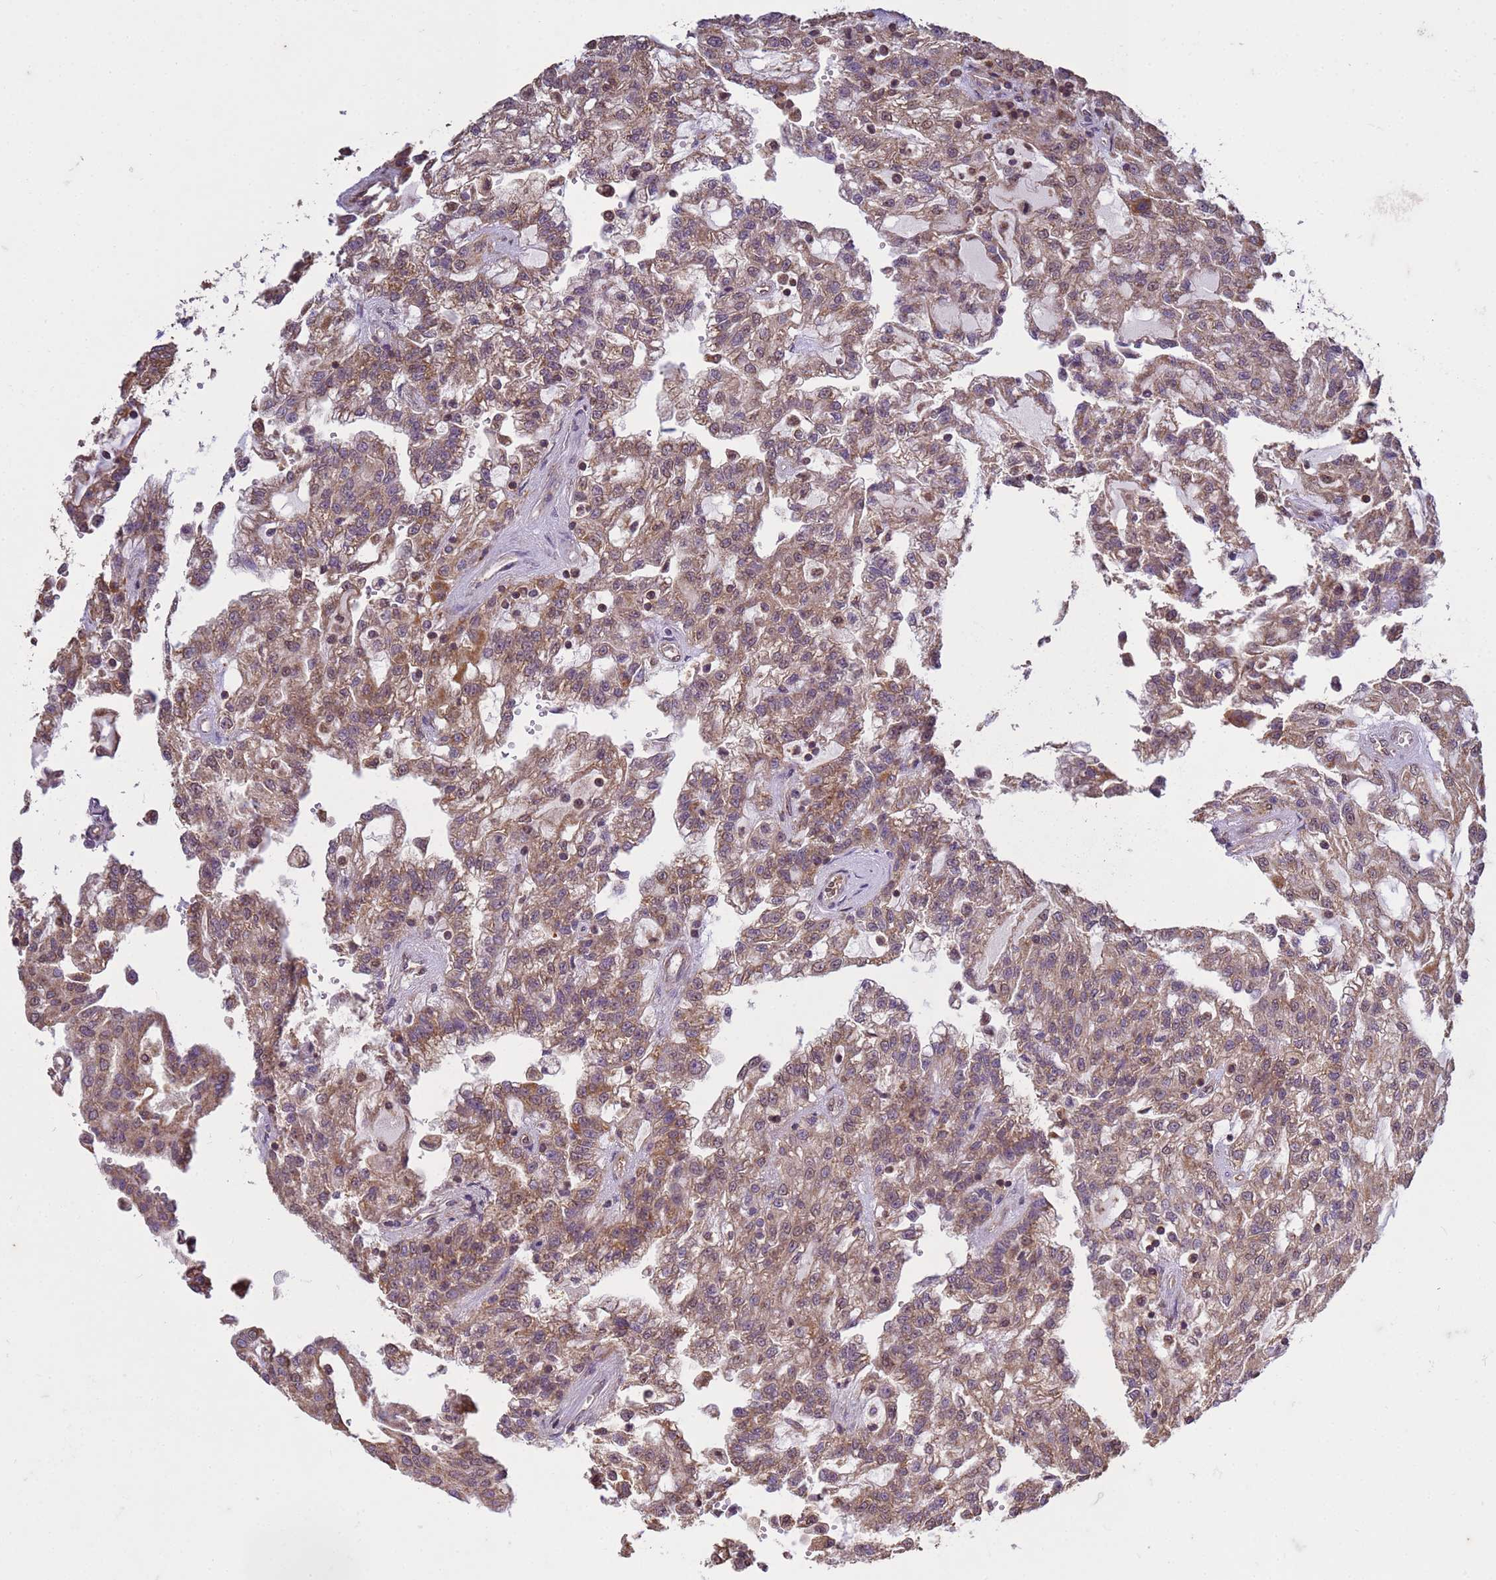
{"staining": {"intensity": "moderate", "quantity": ">75%", "location": "cytoplasmic/membranous"}, "tissue": "renal cancer", "cell_type": "Tumor cells", "image_type": "cancer", "snomed": [{"axis": "morphology", "description": "Adenocarcinoma, NOS"}, {"axis": "topography", "description": "Kidney"}], "caption": "Adenocarcinoma (renal) stained with immunohistochemistry displays moderate cytoplasmic/membranous positivity in about >75% of tumor cells.", "gene": "P2RX7", "patient": {"sex": "male", "age": 63}}